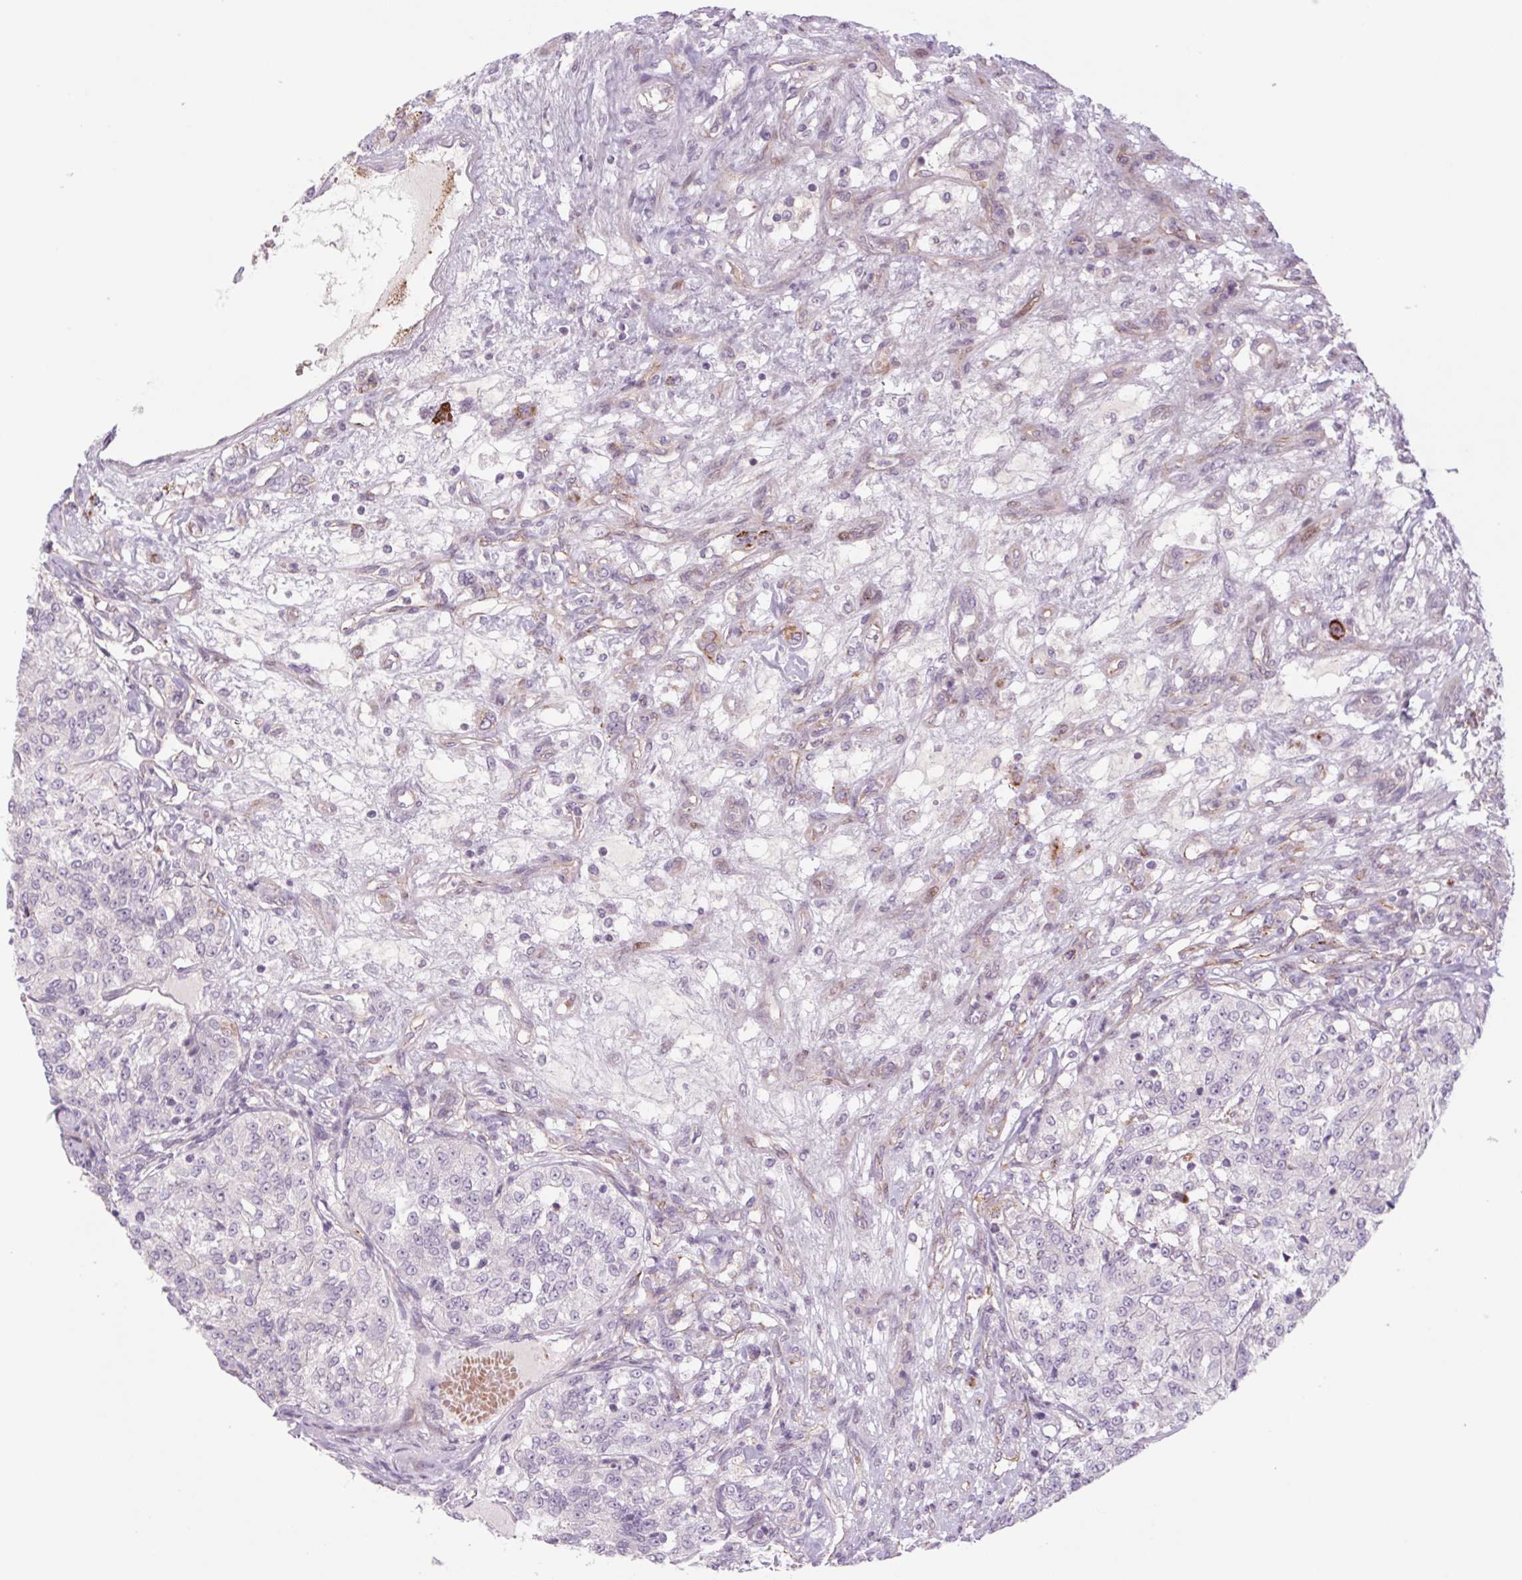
{"staining": {"intensity": "negative", "quantity": "none", "location": "none"}, "tissue": "renal cancer", "cell_type": "Tumor cells", "image_type": "cancer", "snomed": [{"axis": "morphology", "description": "Adenocarcinoma, NOS"}, {"axis": "topography", "description": "Kidney"}], "caption": "DAB immunohistochemical staining of renal adenocarcinoma reveals no significant positivity in tumor cells.", "gene": "MS4A13", "patient": {"sex": "female", "age": 63}}